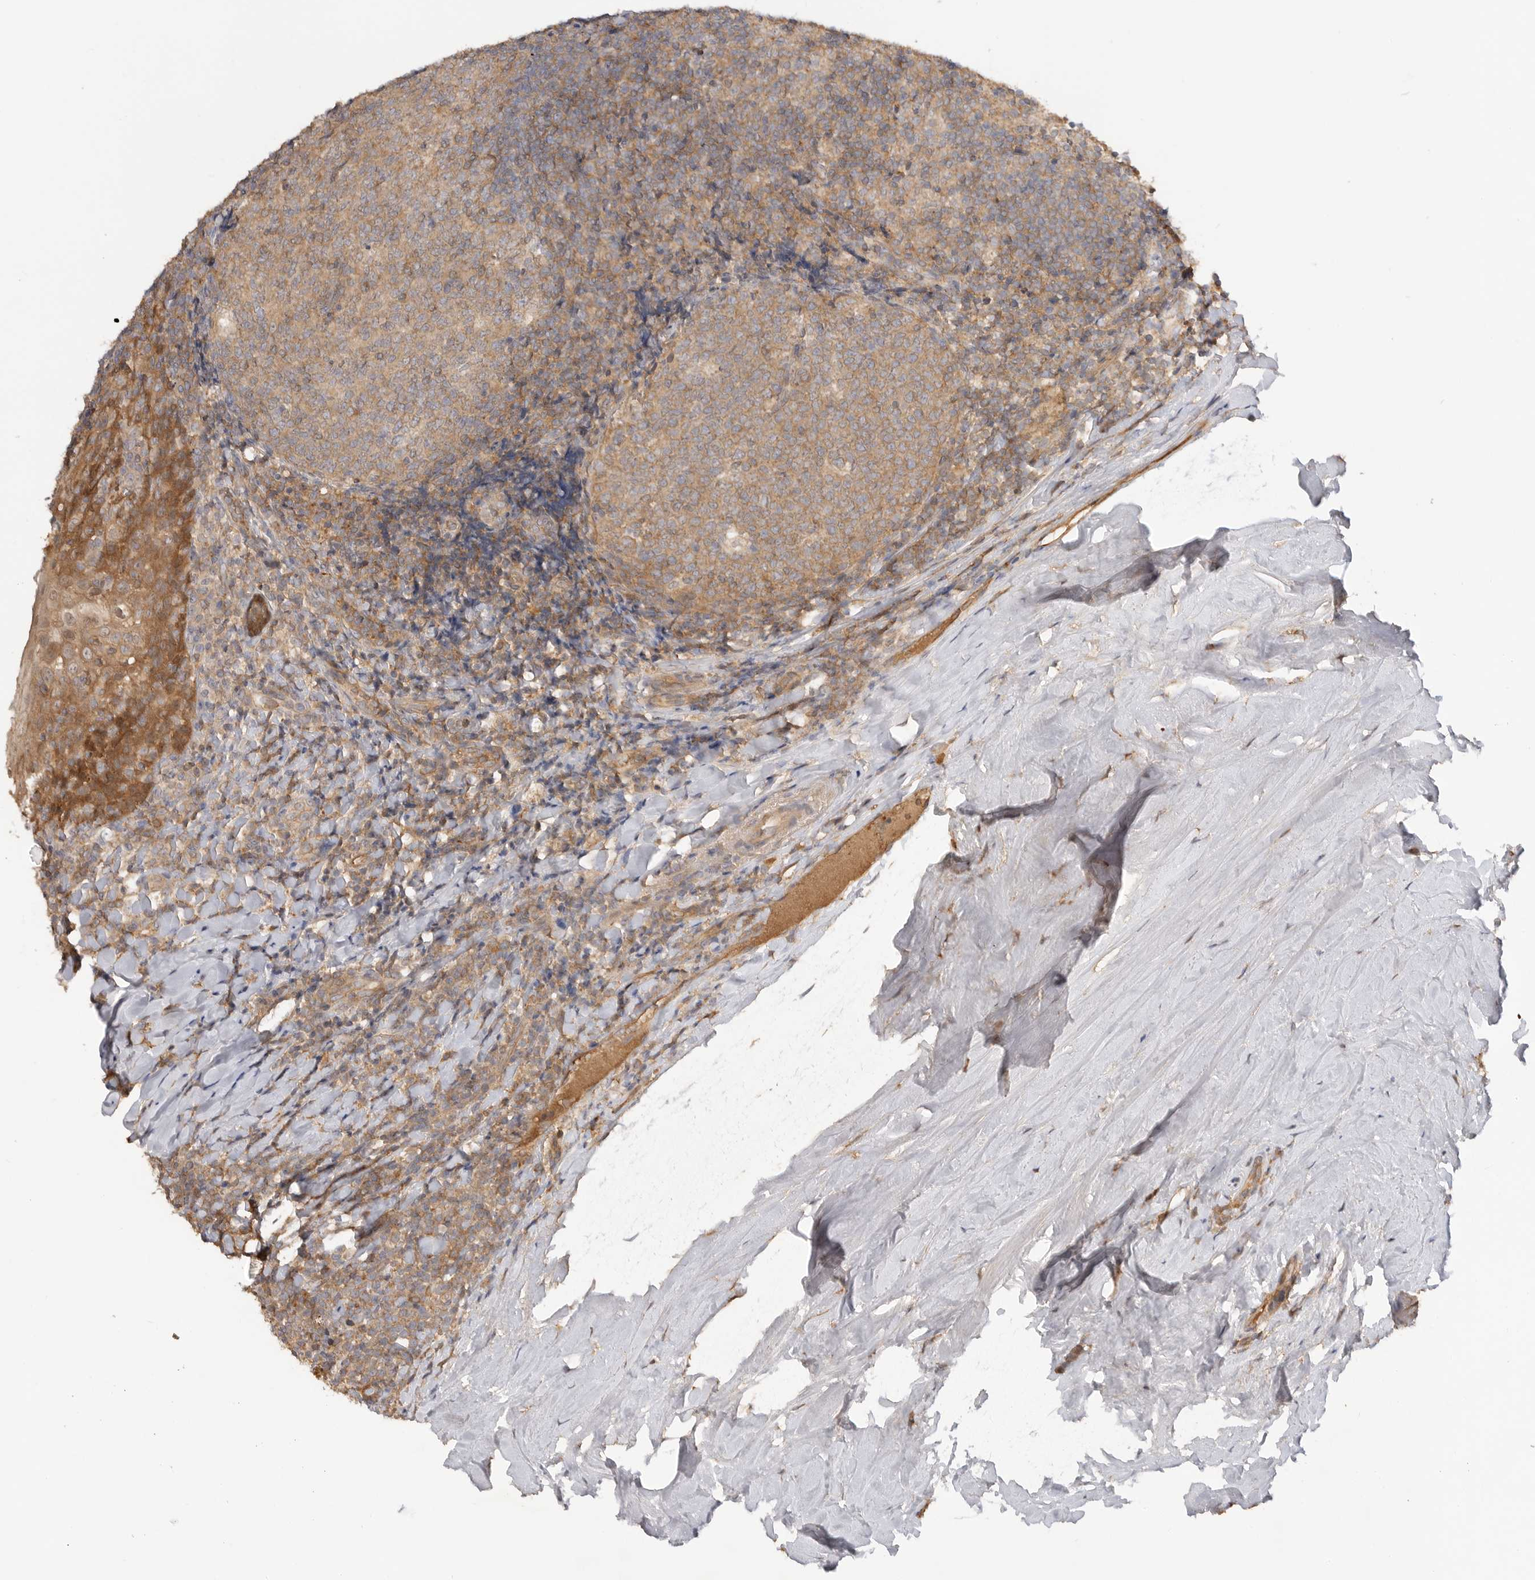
{"staining": {"intensity": "moderate", "quantity": ">75%", "location": "cytoplasmic/membranous"}, "tissue": "tonsil", "cell_type": "Germinal center cells", "image_type": "normal", "snomed": [{"axis": "morphology", "description": "Normal tissue, NOS"}, {"axis": "topography", "description": "Tonsil"}], "caption": "Tonsil stained with immunohistochemistry (IHC) displays moderate cytoplasmic/membranous staining in about >75% of germinal center cells.", "gene": "CLDN12", "patient": {"sex": "male", "age": 37}}